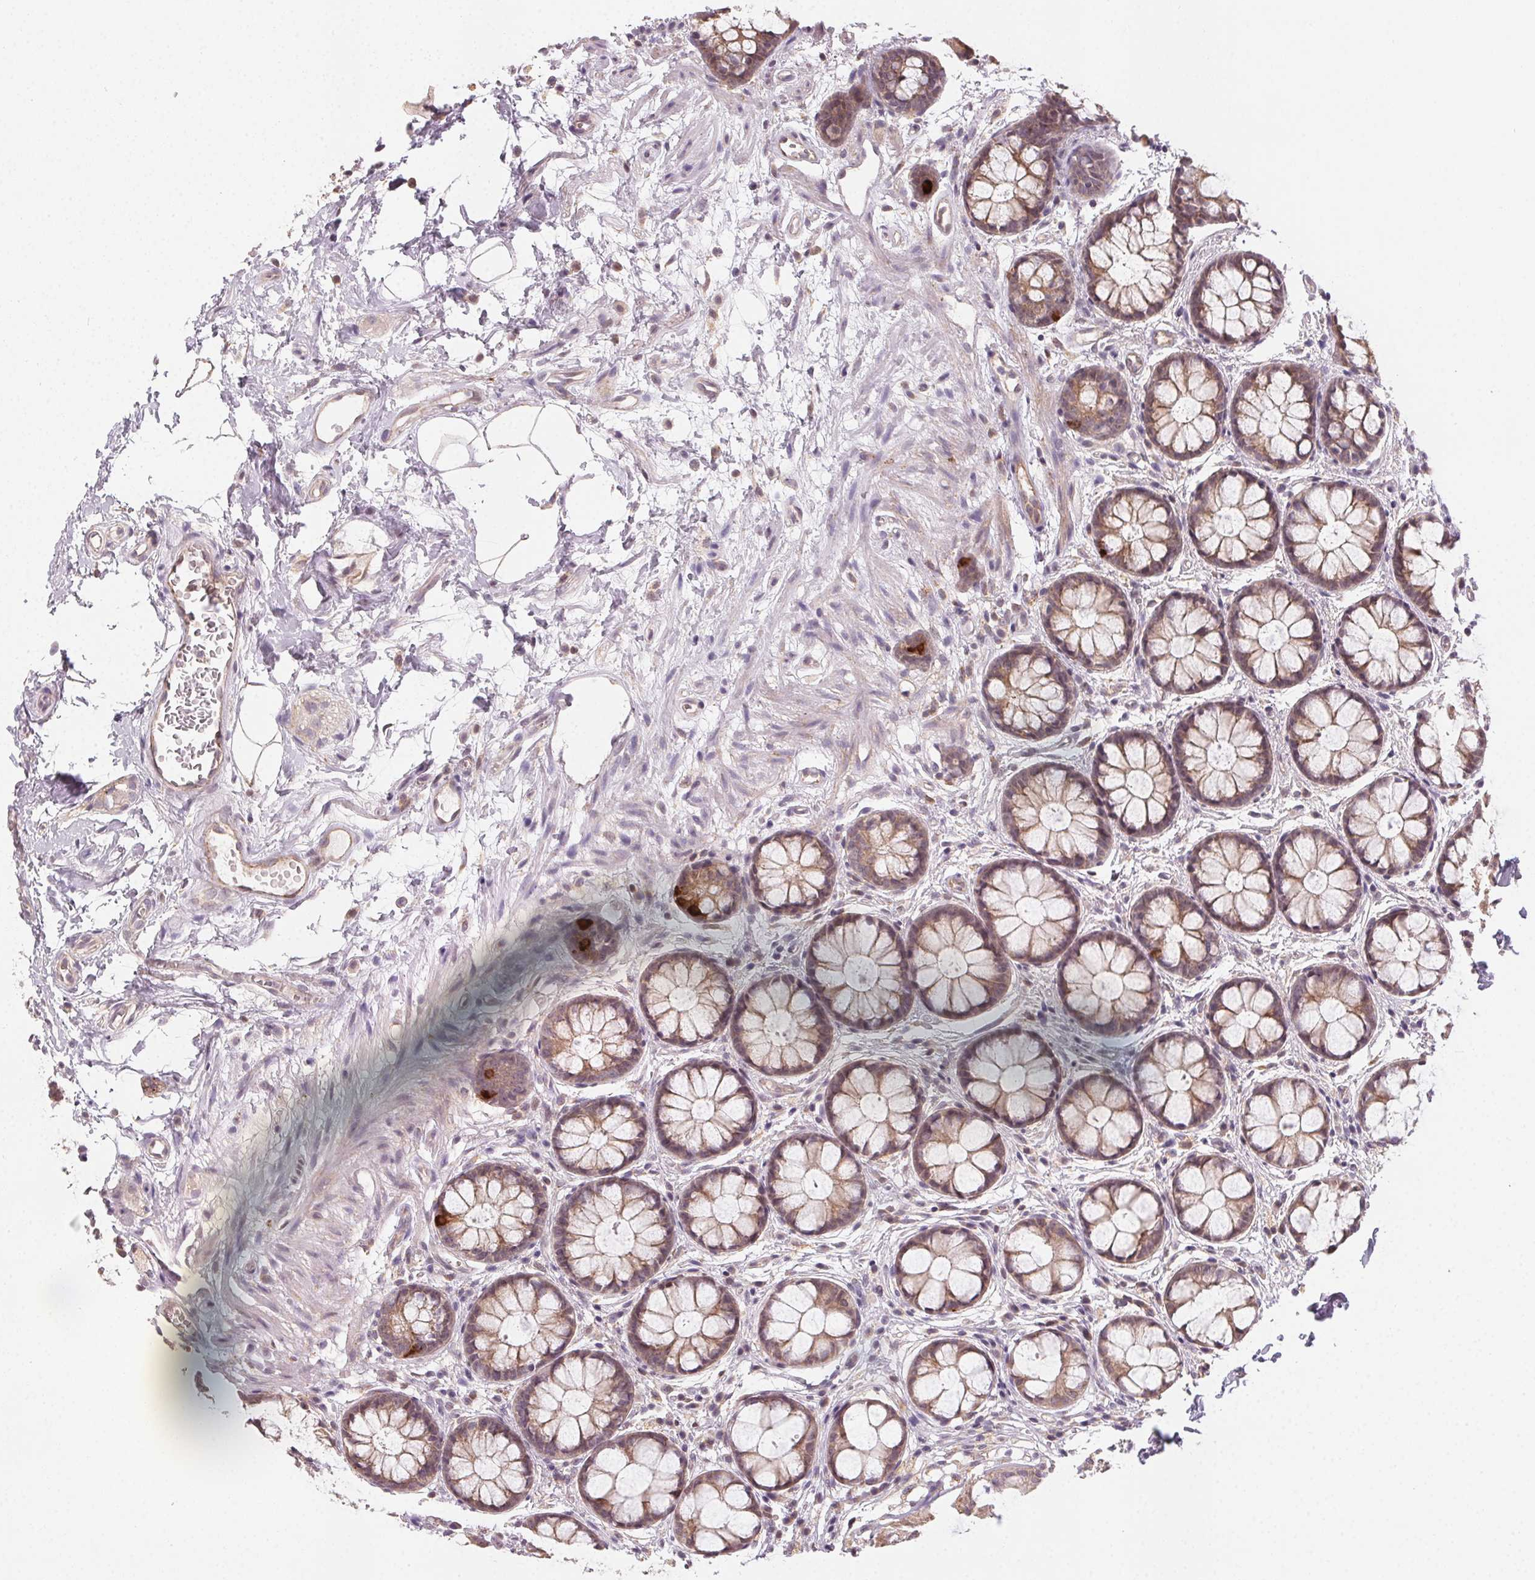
{"staining": {"intensity": "weak", "quantity": ">75%", "location": "cytoplasmic/membranous"}, "tissue": "rectum", "cell_type": "Glandular cells", "image_type": "normal", "snomed": [{"axis": "morphology", "description": "Normal tissue, NOS"}, {"axis": "topography", "description": "Rectum"}], "caption": "IHC image of normal human rectum stained for a protein (brown), which demonstrates low levels of weak cytoplasmic/membranous staining in about >75% of glandular cells.", "gene": "NCOA4", "patient": {"sex": "female", "age": 62}}